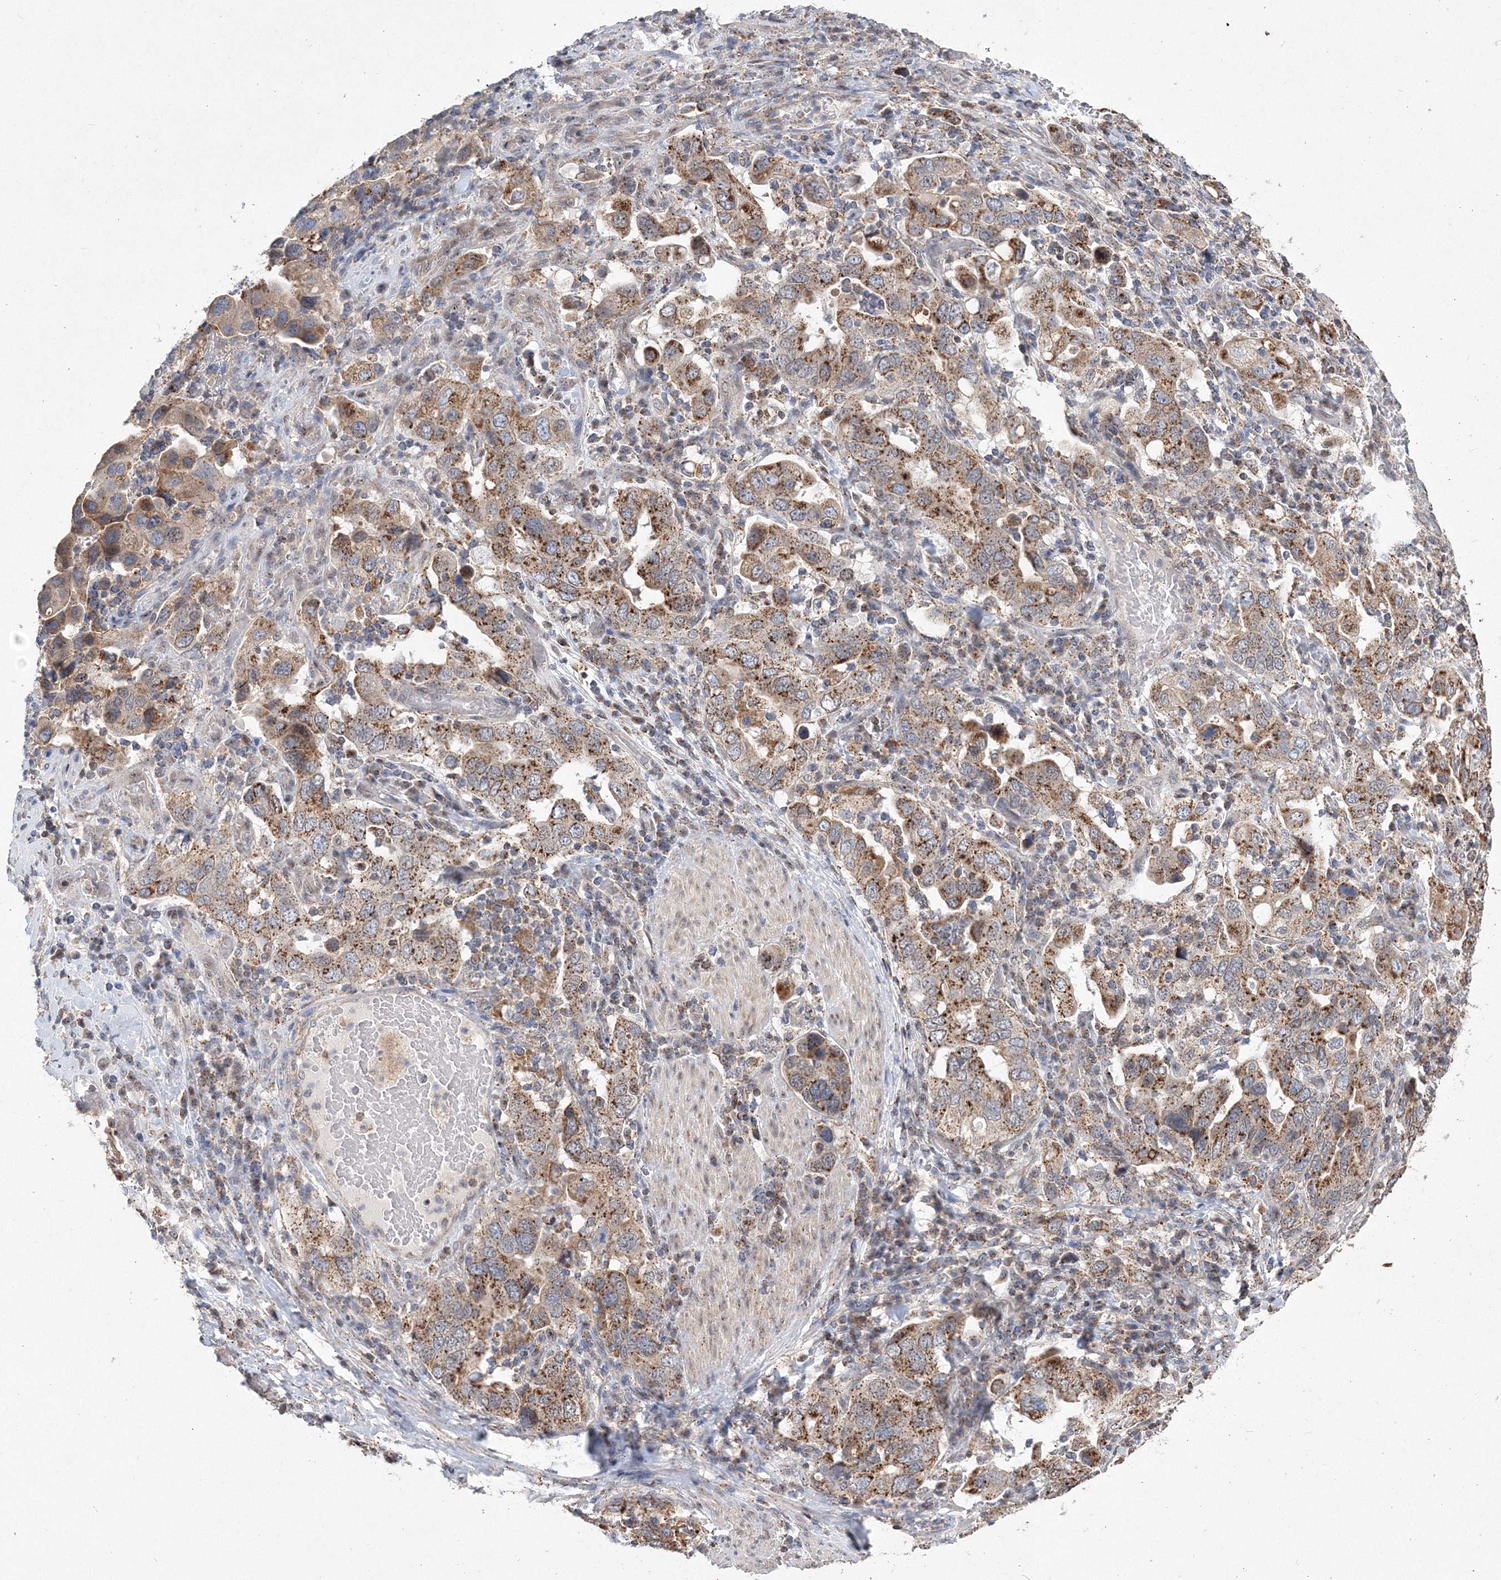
{"staining": {"intensity": "strong", "quantity": "25%-75%", "location": "cytoplasmic/membranous"}, "tissue": "stomach cancer", "cell_type": "Tumor cells", "image_type": "cancer", "snomed": [{"axis": "morphology", "description": "Adenocarcinoma, NOS"}, {"axis": "topography", "description": "Stomach, upper"}], "caption": "Stomach cancer (adenocarcinoma) stained for a protein exhibits strong cytoplasmic/membranous positivity in tumor cells.", "gene": "AASDH", "patient": {"sex": "male", "age": 62}}